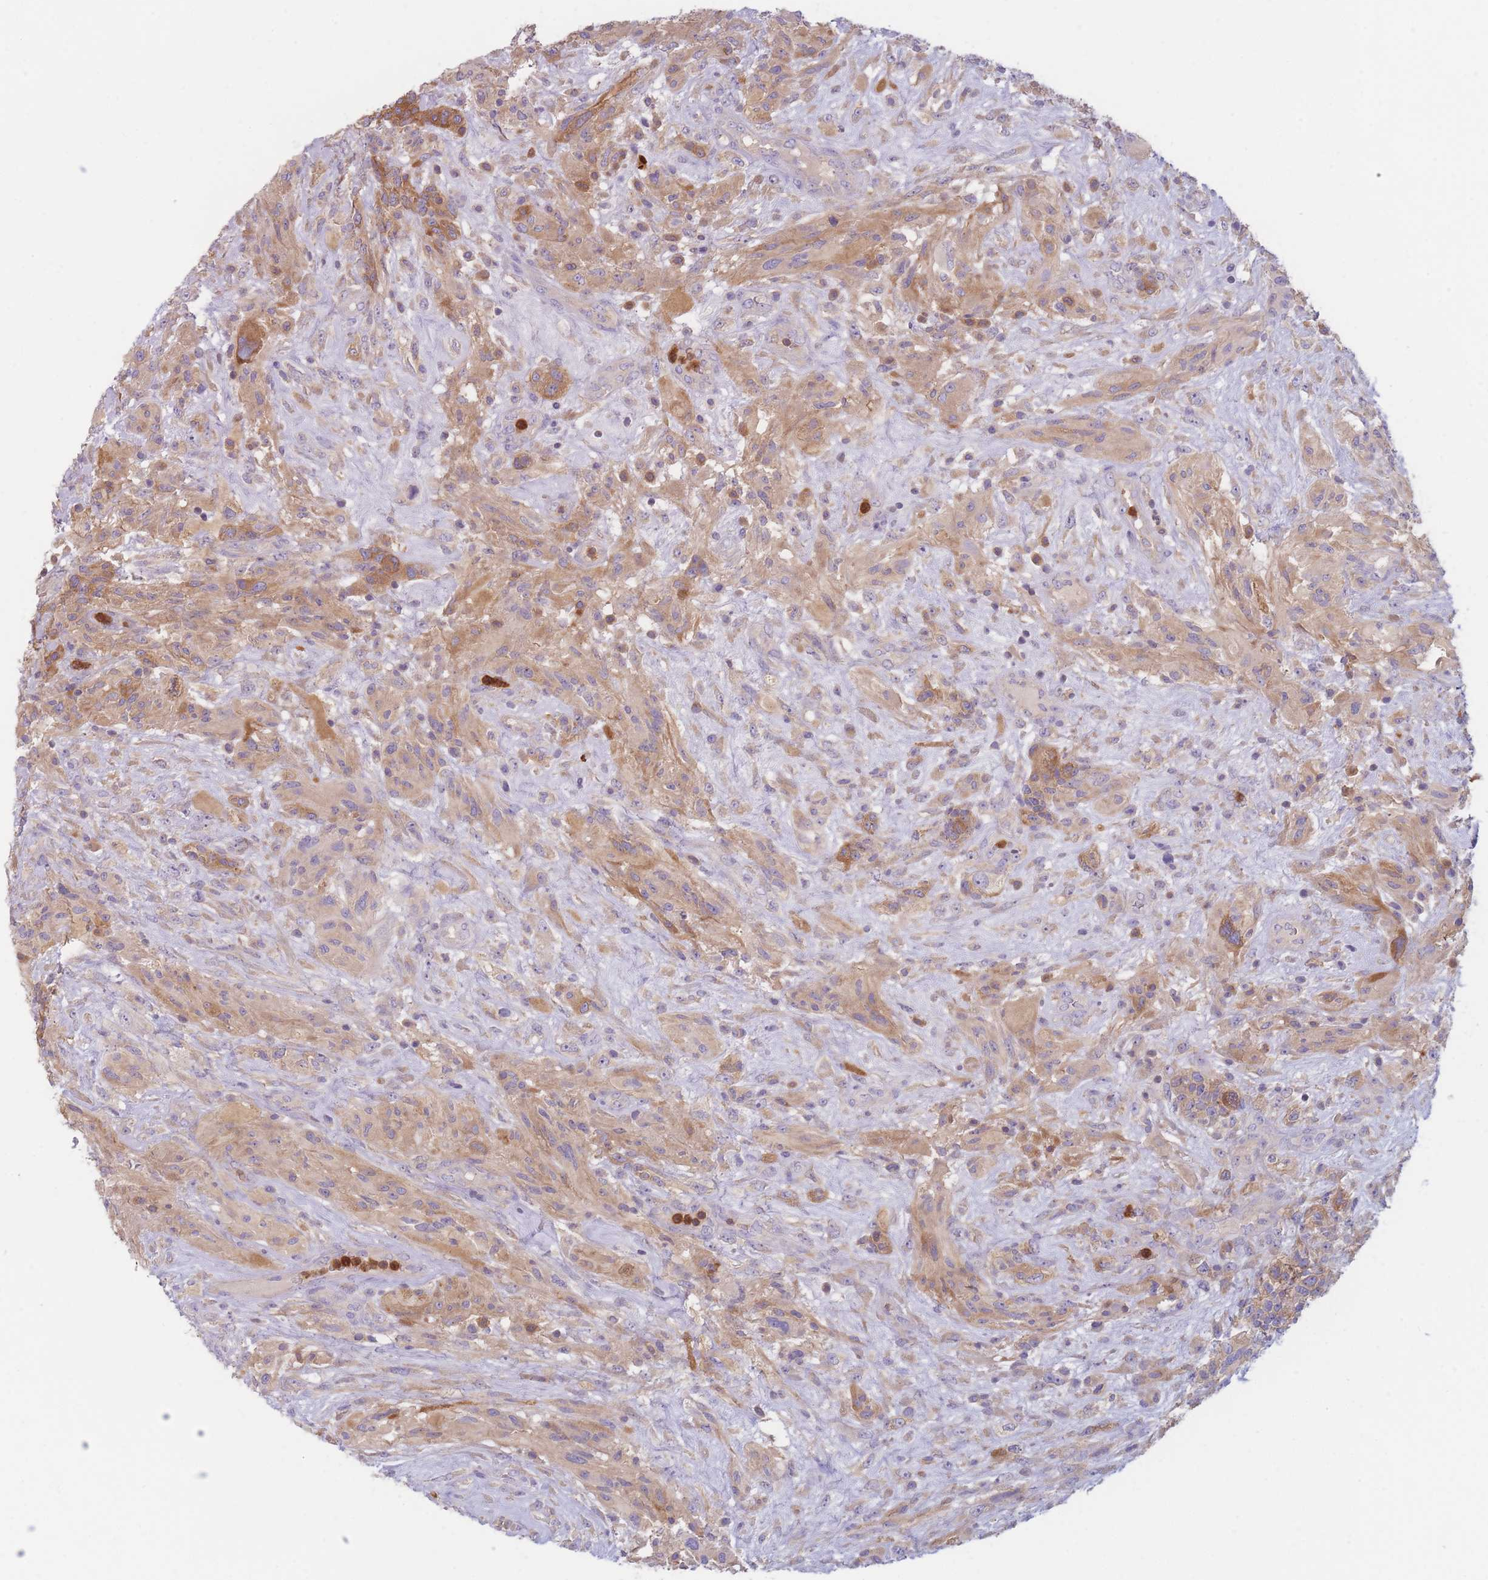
{"staining": {"intensity": "moderate", "quantity": "<25%", "location": "cytoplasmic/membranous"}, "tissue": "glioma", "cell_type": "Tumor cells", "image_type": "cancer", "snomed": [{"axis": "morphology", "description": "Glioma, malignant, High grade"}, {"axis": "topography", "description": "Brain"}], "caption": "Immunohistochemical staining of human high-grade glioma (malignant) exhibits low levels of moderate cytoplasmic/membranous protein positivity in approximately <25% of tumor cells.", "gene": "ST3GAL4", "patient": {"sex": "male", "age": 61}}